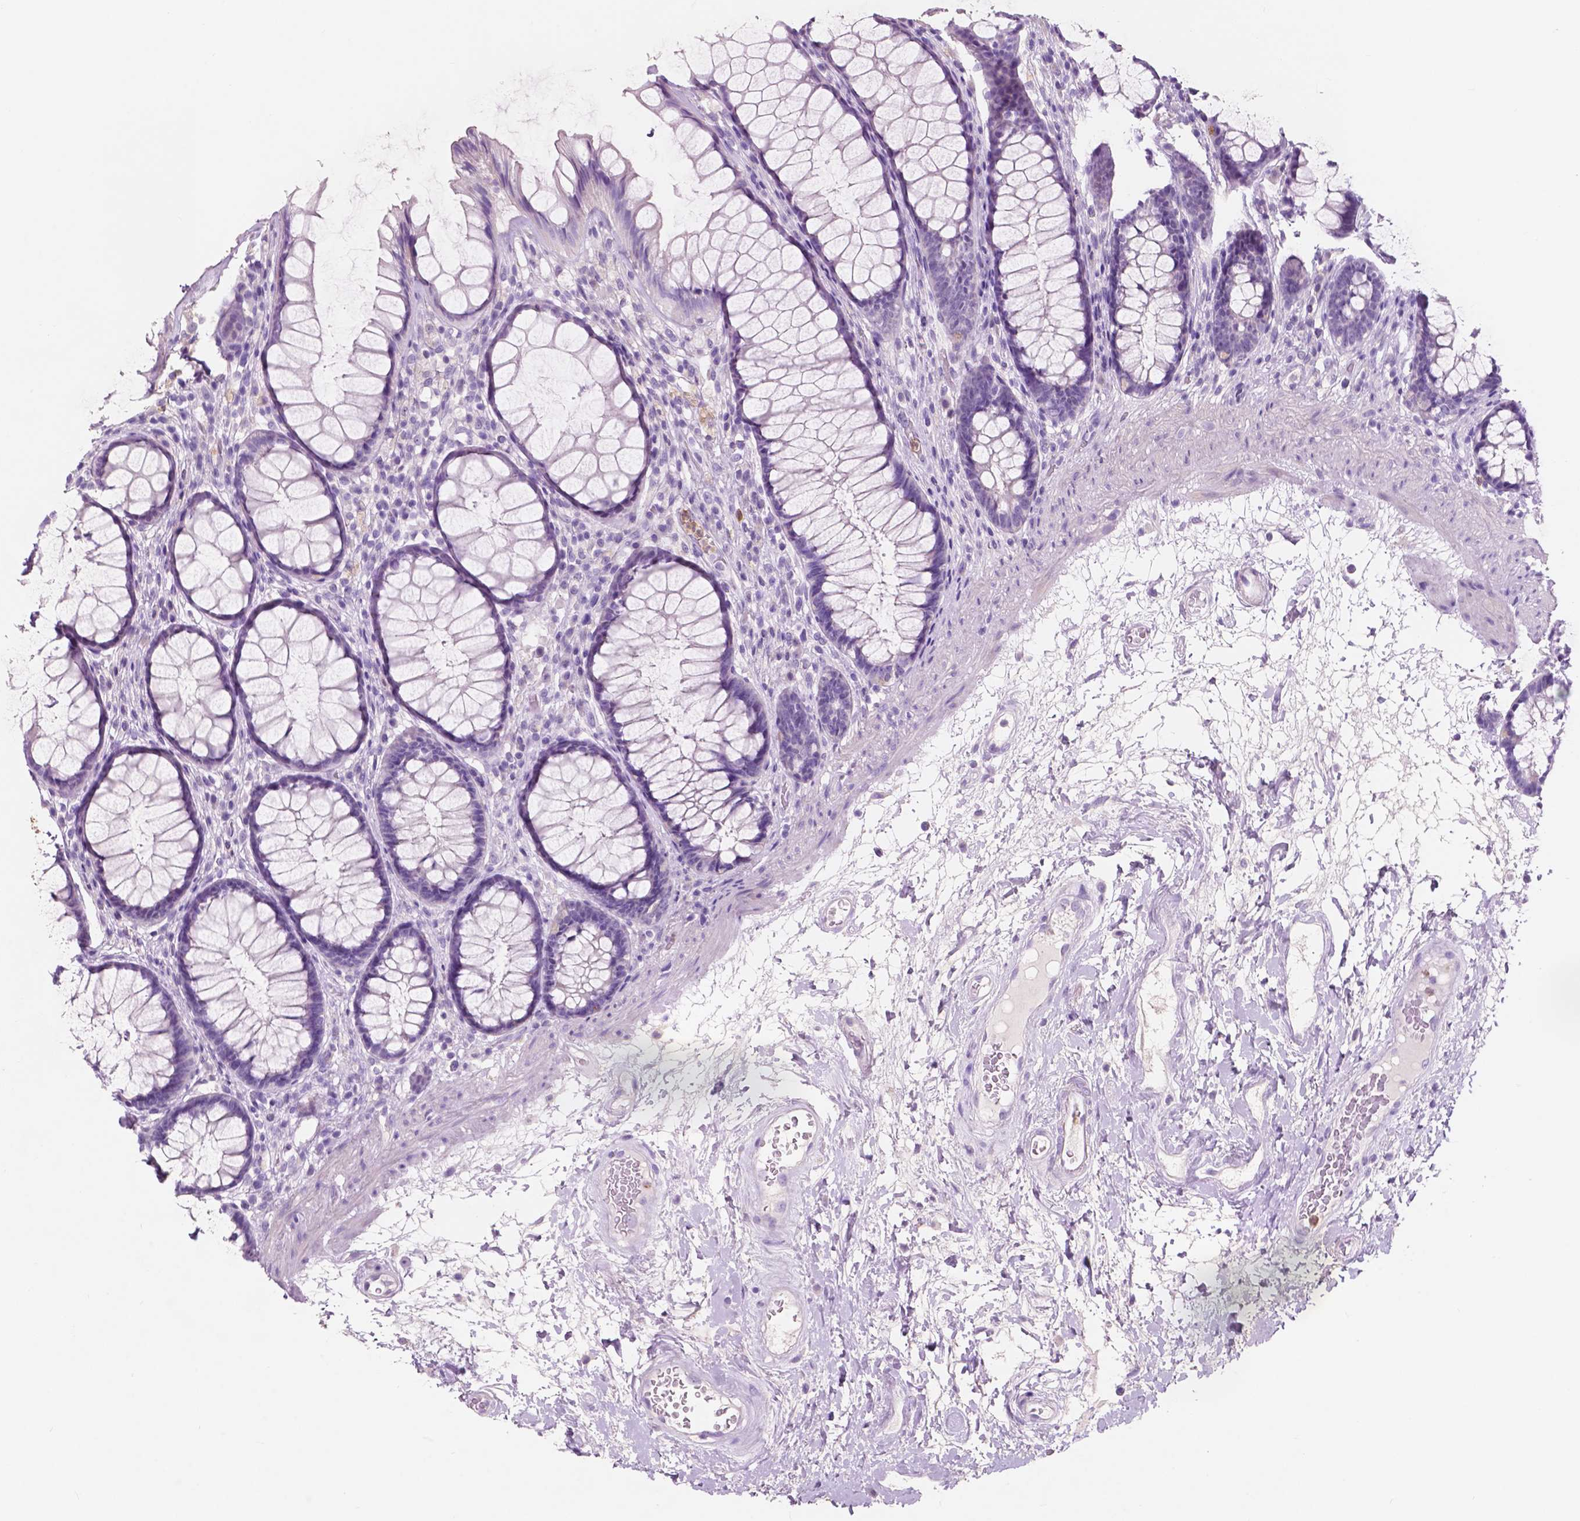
{"staining": {"intensity": "negative", "quantity": "none", "location": "none"}, "tissue": "rectum", "cell_type": "Glandular cells", "image_type": "normal", "snomed": [{"axis": "morphology", "description": "Normal tissue, NOS"}, {"axis": "topography", "description": "Rectum"}], "caption": "Protein analysis of unremarkable rectum demonstrates no significant staining in glandular cells. (DAB (3,3'-diaminobenzidine) immunohistochemistry (IHC) visualized using brightfield microscopy, high magnification).", "gene": "CUZD1", "patient": {"sex": "male", "age": 72}}